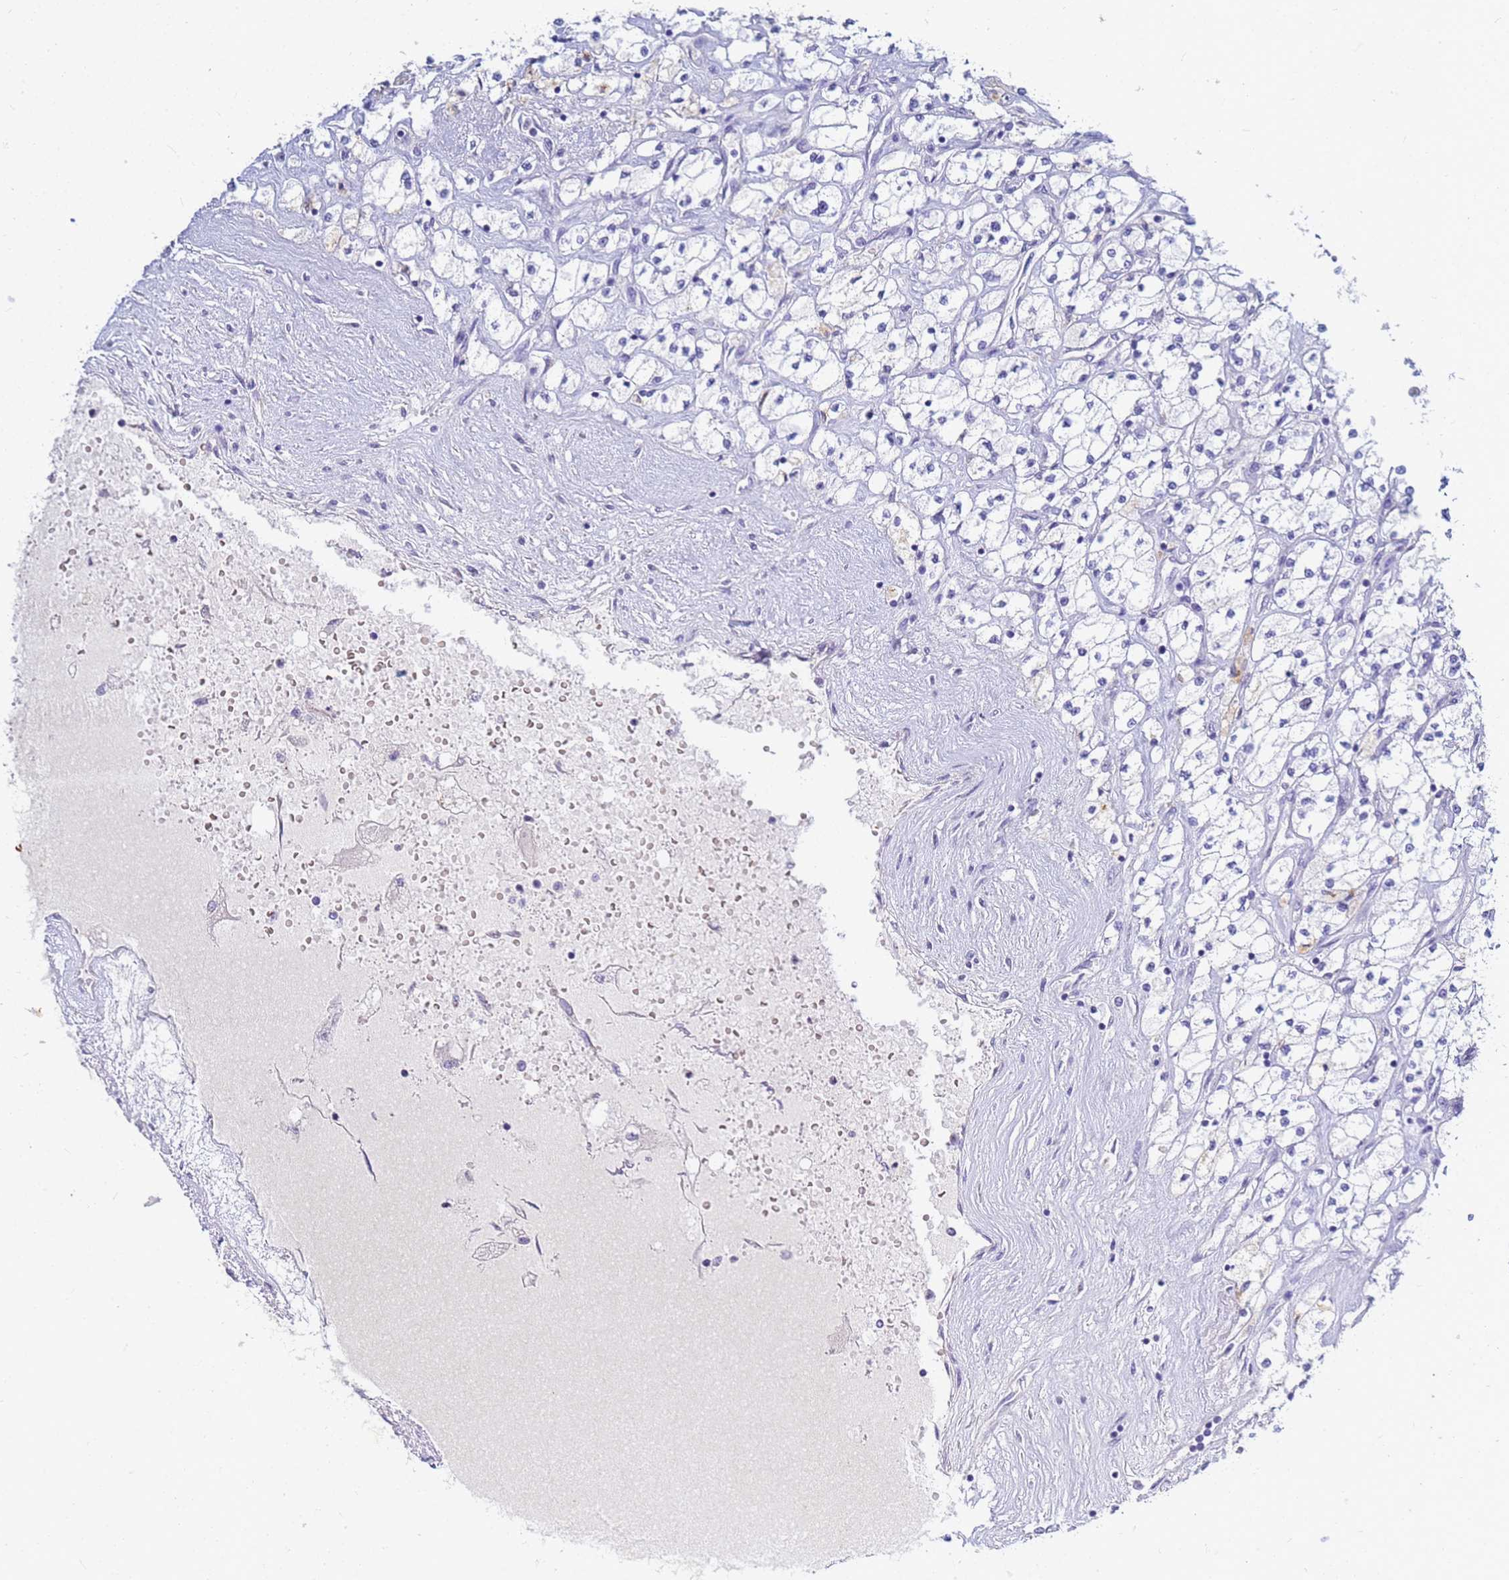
{"staining": {"intensity": "negative", "quantity": "none", "location": "none"}, "tissue": "renal cancer", "cell_type": "Tumor cells", "image_type": "cancer", "snomed": [{"axis": "morphology", "description": "Adenocarcinoma, NOS"}, {"axis": "topography", "description": "Kidney"}], "caption": "Immunohistochemistry (IHC) image of human renal cancer (adenocarcinoma) stained for a protein (brown), which shows no expression in tumor cells.", "gene": "B3GNT8", "patient": {"sex": "male", "age": 80}}